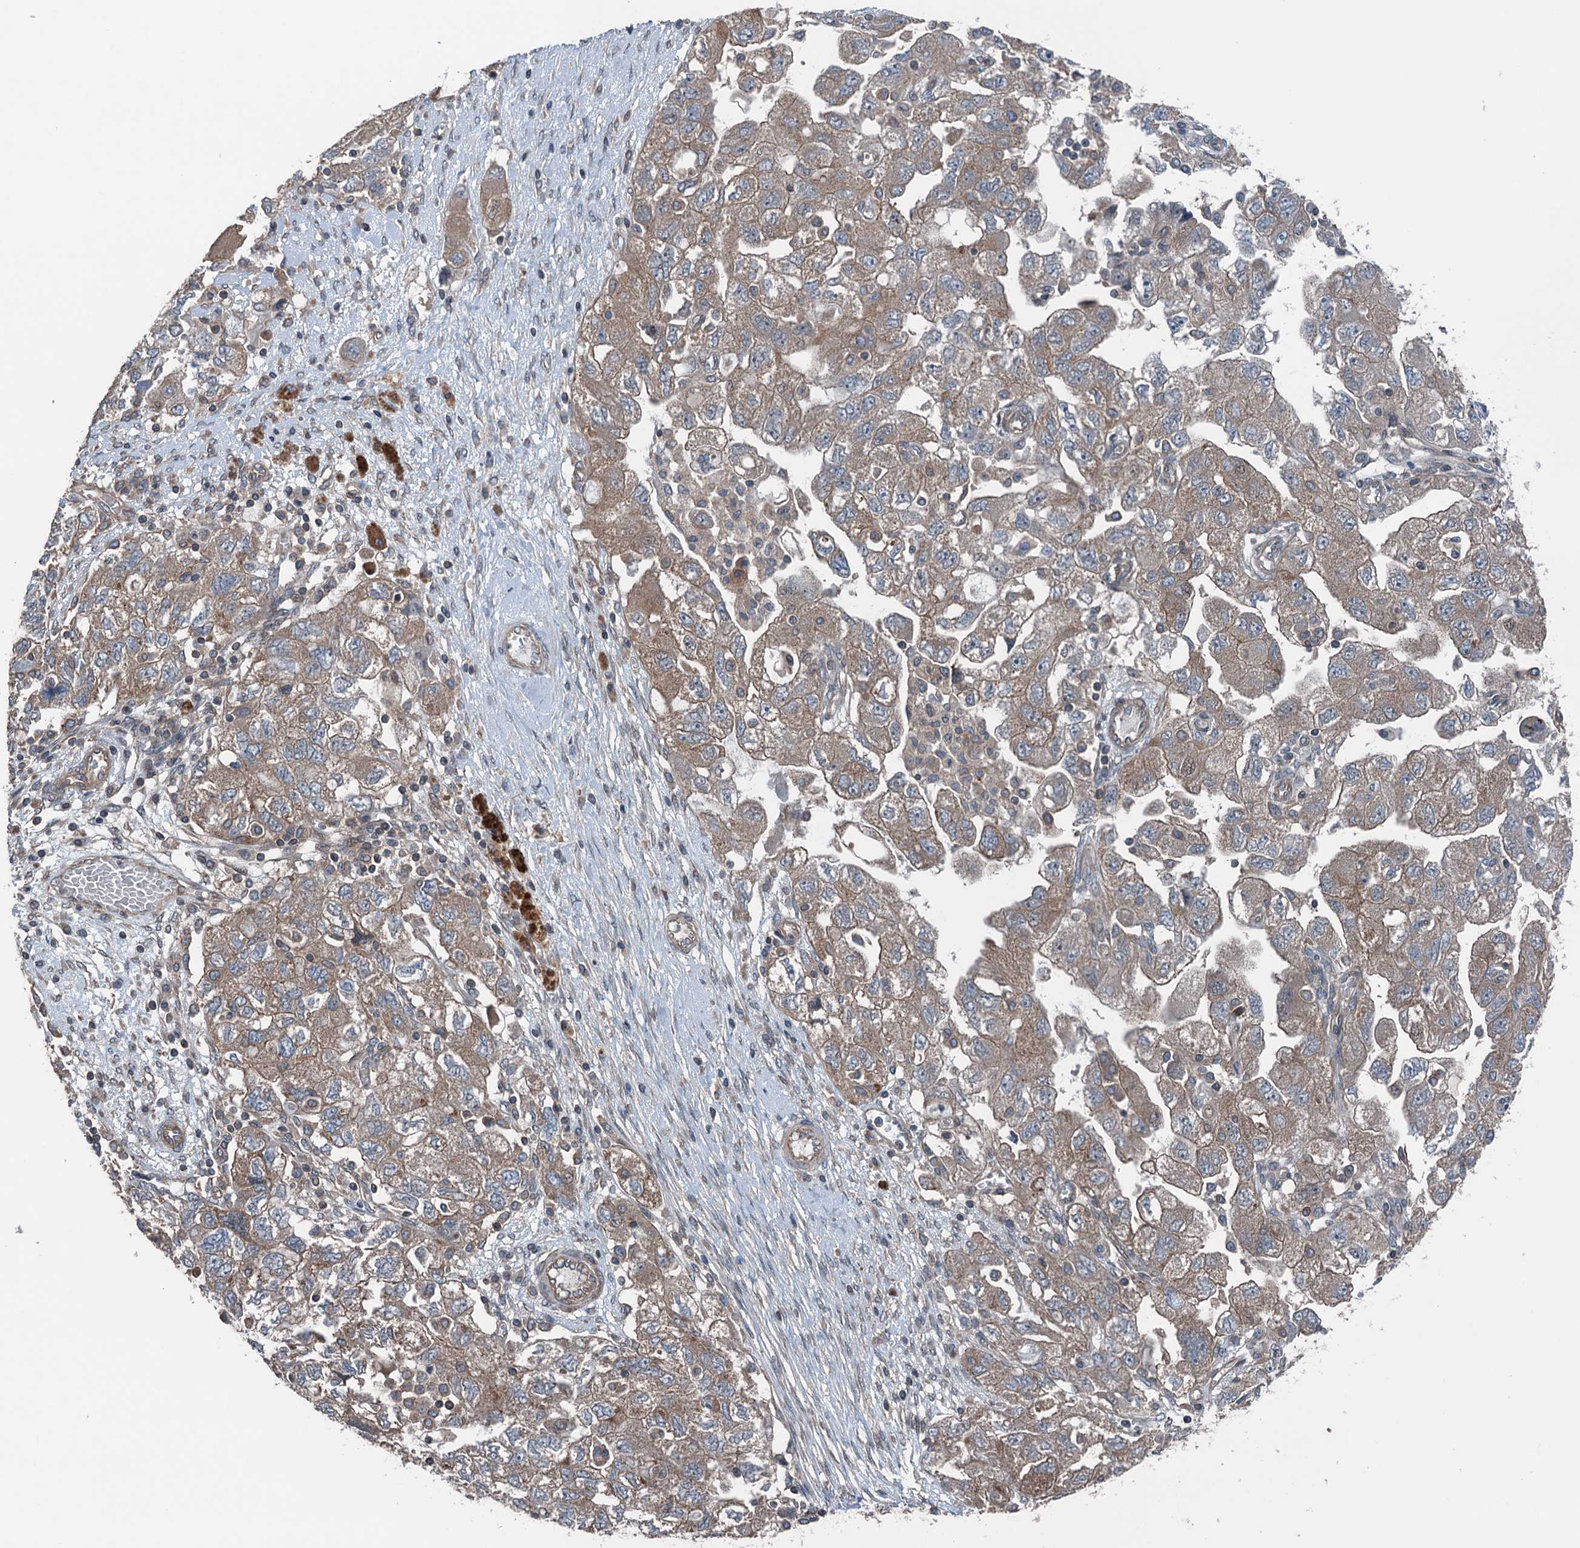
{"staining": {"intensity": "moderate", "quantity": ">75%", "location": "cytoplasmic/membranous"}, "tissue": "ovarian cancer", "cell_type": "Tumor cells", "image_type": "cancer", "snomed": [{"axis": "morphology", "description": "Carcinoma, NOS"}, {"axis": "morphology", "description": "Cystadenocarcinoma, serous, NOS"}, {"axis": "topography", "description": "Ovary"}], "caption": "Immunohistochemical staining of human ovarian carcinoma shows moderate cytoplasmic/membranous protein positivity in approximately >75% of tumor cells.", "gene": "TRAPPC8", "patient": {"sex": "female", "age": 69}}